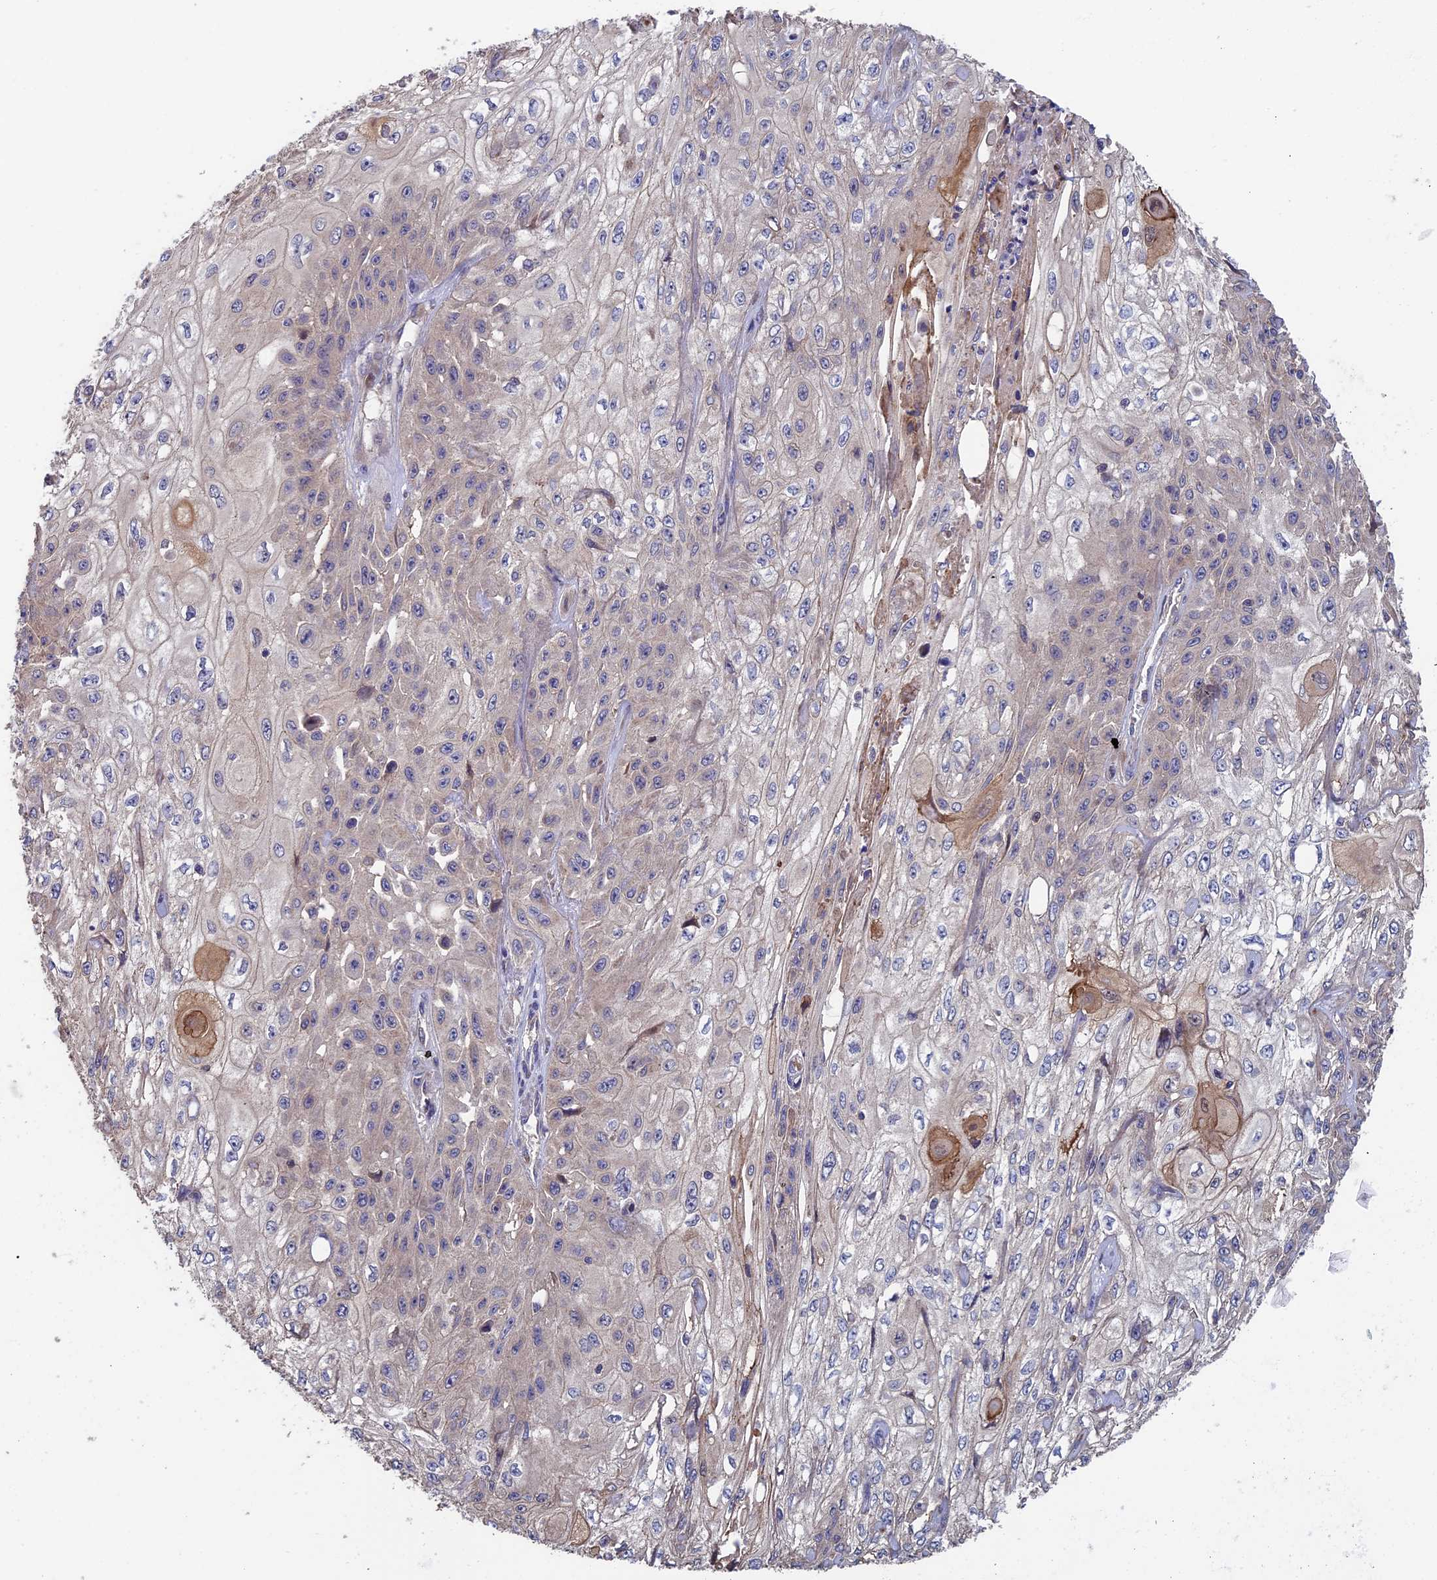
{"staining": {"intensity": "negative", "quantity": "none", "location": "none"}, "tissue": "skin cancer", "cell_type": "Tumor cells", "image_type": "cancer", "snomed": [{"axis": "morphology", "description": "Squamous cell carcinoma, NOS"}, {"axis": "morphology", "description": "Squamous cell carcinoma, metastatic, NOS"}, {"axis": "topography", "description": "Skin"}, {"axis": "topography", "description": "Lymph node"}], "caption": "This is a histopathology image of immunohistochemistry (IHC) staining of squamous cell carcinoma (skin), which shows no positivity in tumor cells.", "gene": "LCMT1", "patient": {"sex": "male", "age": 75}}